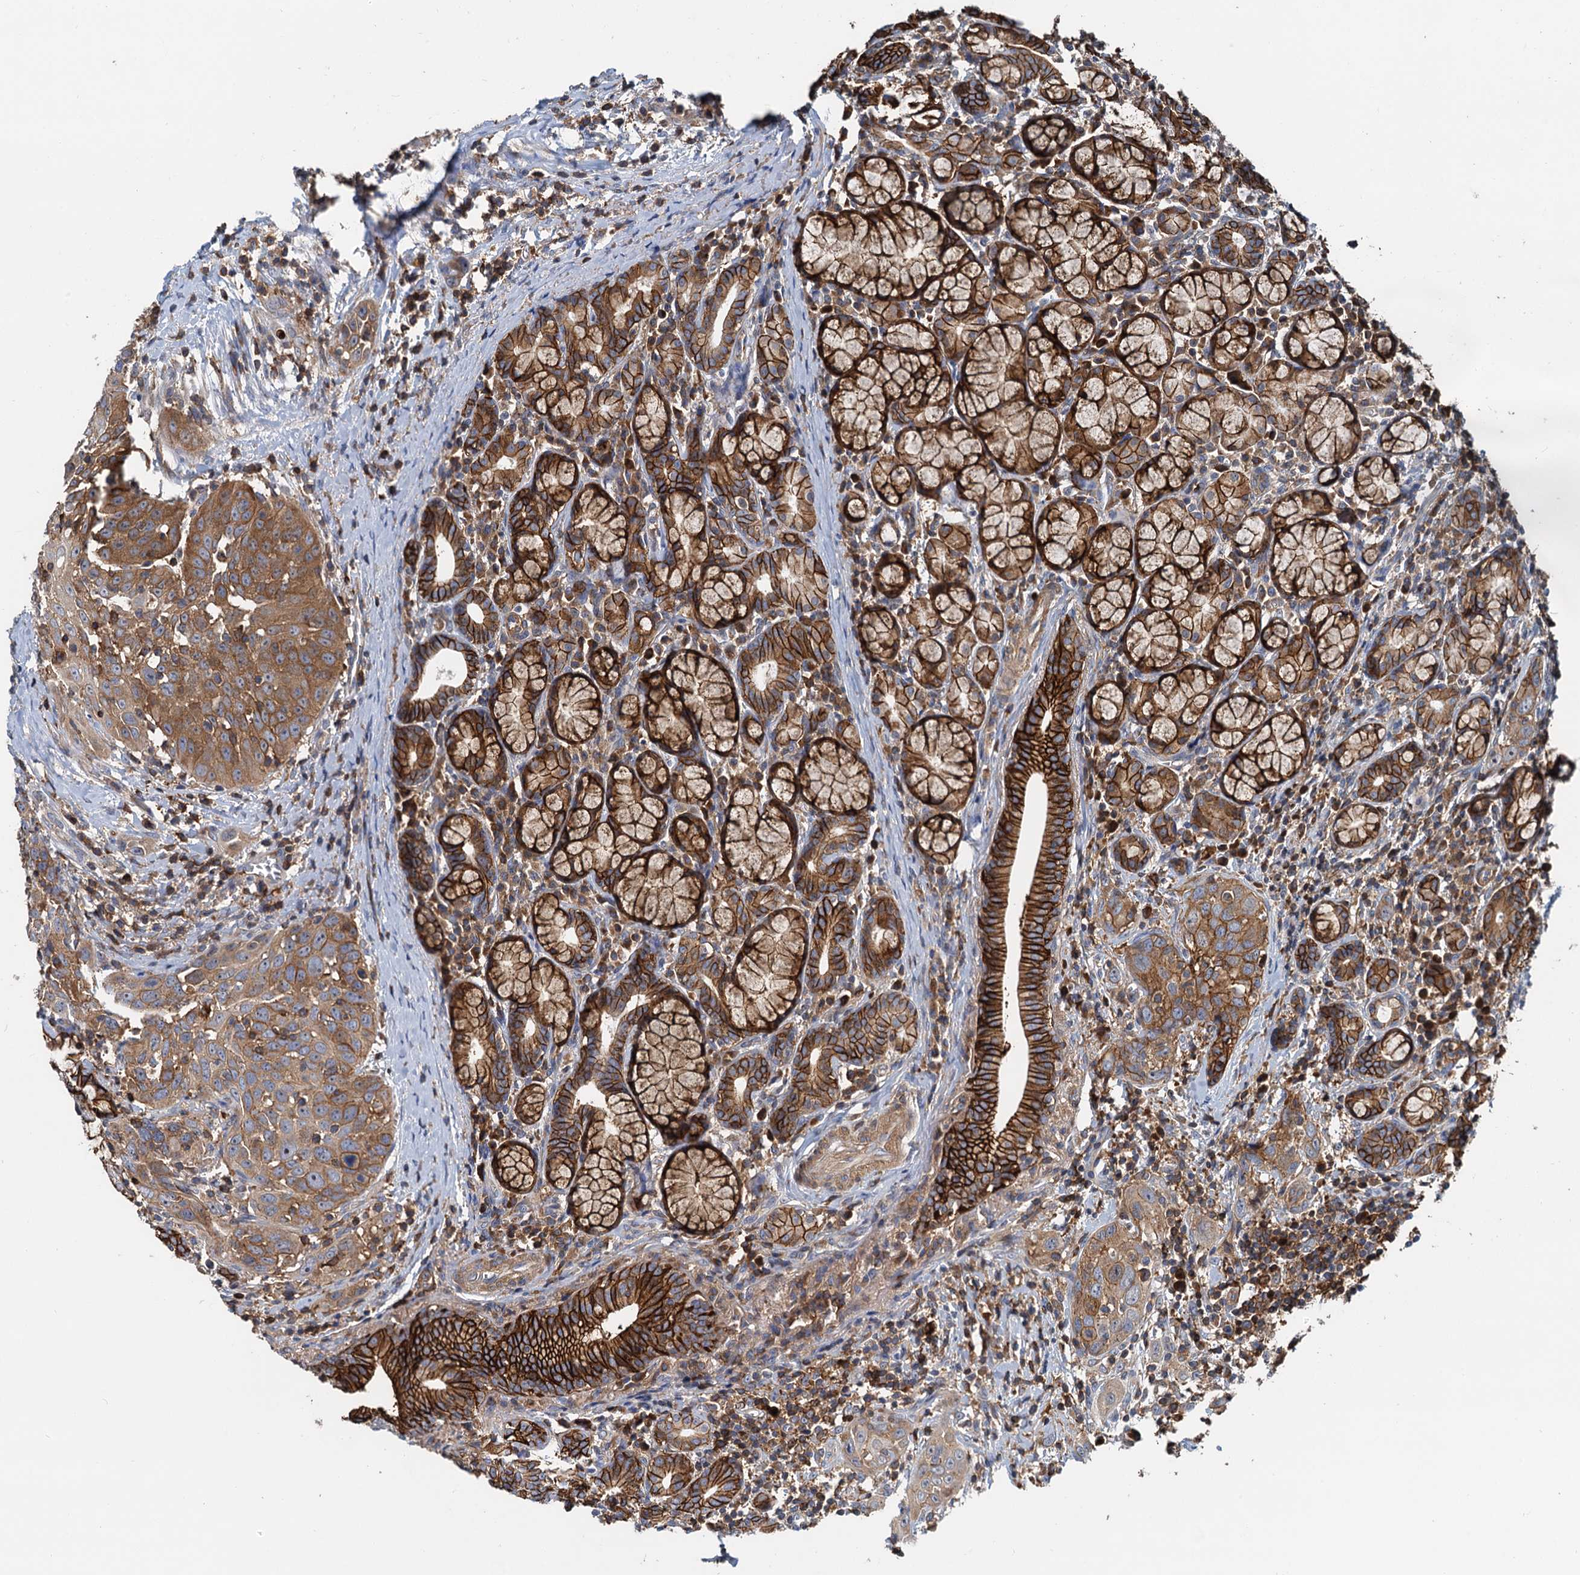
{"staining": {"intensity": "moderate", "quantity": ">75%", "location": "cytoplasmic/membranous"}, "tissue": "head and neck cancer", "cell_type": "Tumor cells", "image_type": "cancer", "snomed": [{"axis": "morphology", "description": "Squamous cell carcinoma, NOS"}, {"axis": "topography", "description": "Oral tissue"}, {"axis": "topography", "description": "Head-Neck"}], "caption": "High-power microscopy captured an immunohistochemistry (IHC) histopathology image of head and neck cancer, revealing moderate cytoplasmic/membranous staining in about >75% of tumor cells. The protein of interest is shown in brown color, while the nuclei are stained blue.", "gene": "LNX2", "patient": {"sex": "female", "age": 50}}